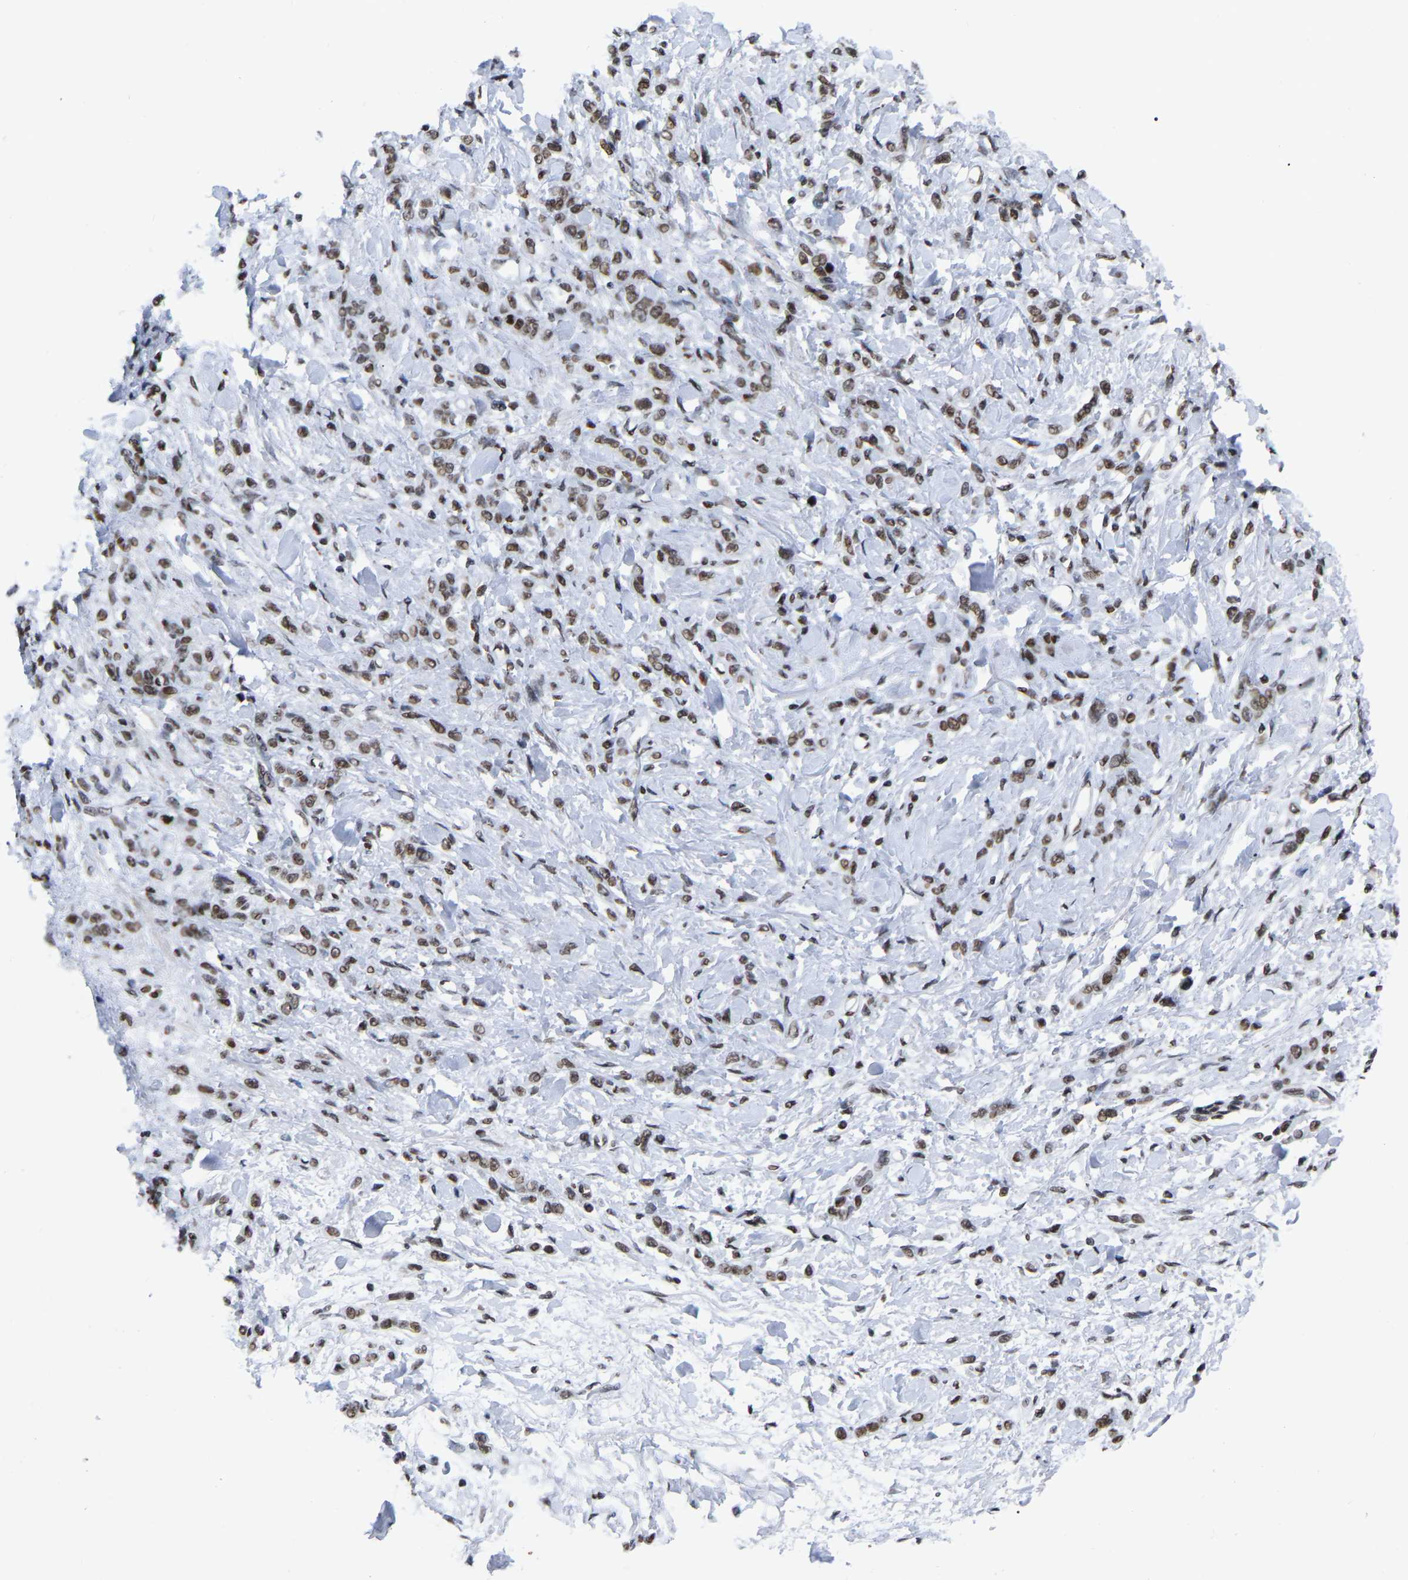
{"staining": {"intensity": "moderate", "quantity": ">75%", "location": "nuclear"}, "tissue": "stomach cancer", "cell_type": "Tumor cells", "image_type": "cancer", "snomed": [{"axis": "morphology", "description": "Normal tissue, NOS"}, {"axis": "morphology", "description": "Adenocarcinoma, NOS"}, {"axis": "topography", "description": "Stomach"}], "caption": "Immunohistochemical staining of human adenocarcinoma (stomach) exhibits medium levels of moderate nuclear protein positivity in approximately >75% of tumor cells.", "gene": "PRCC", "patient": {"sex": "male", "age": 82}}